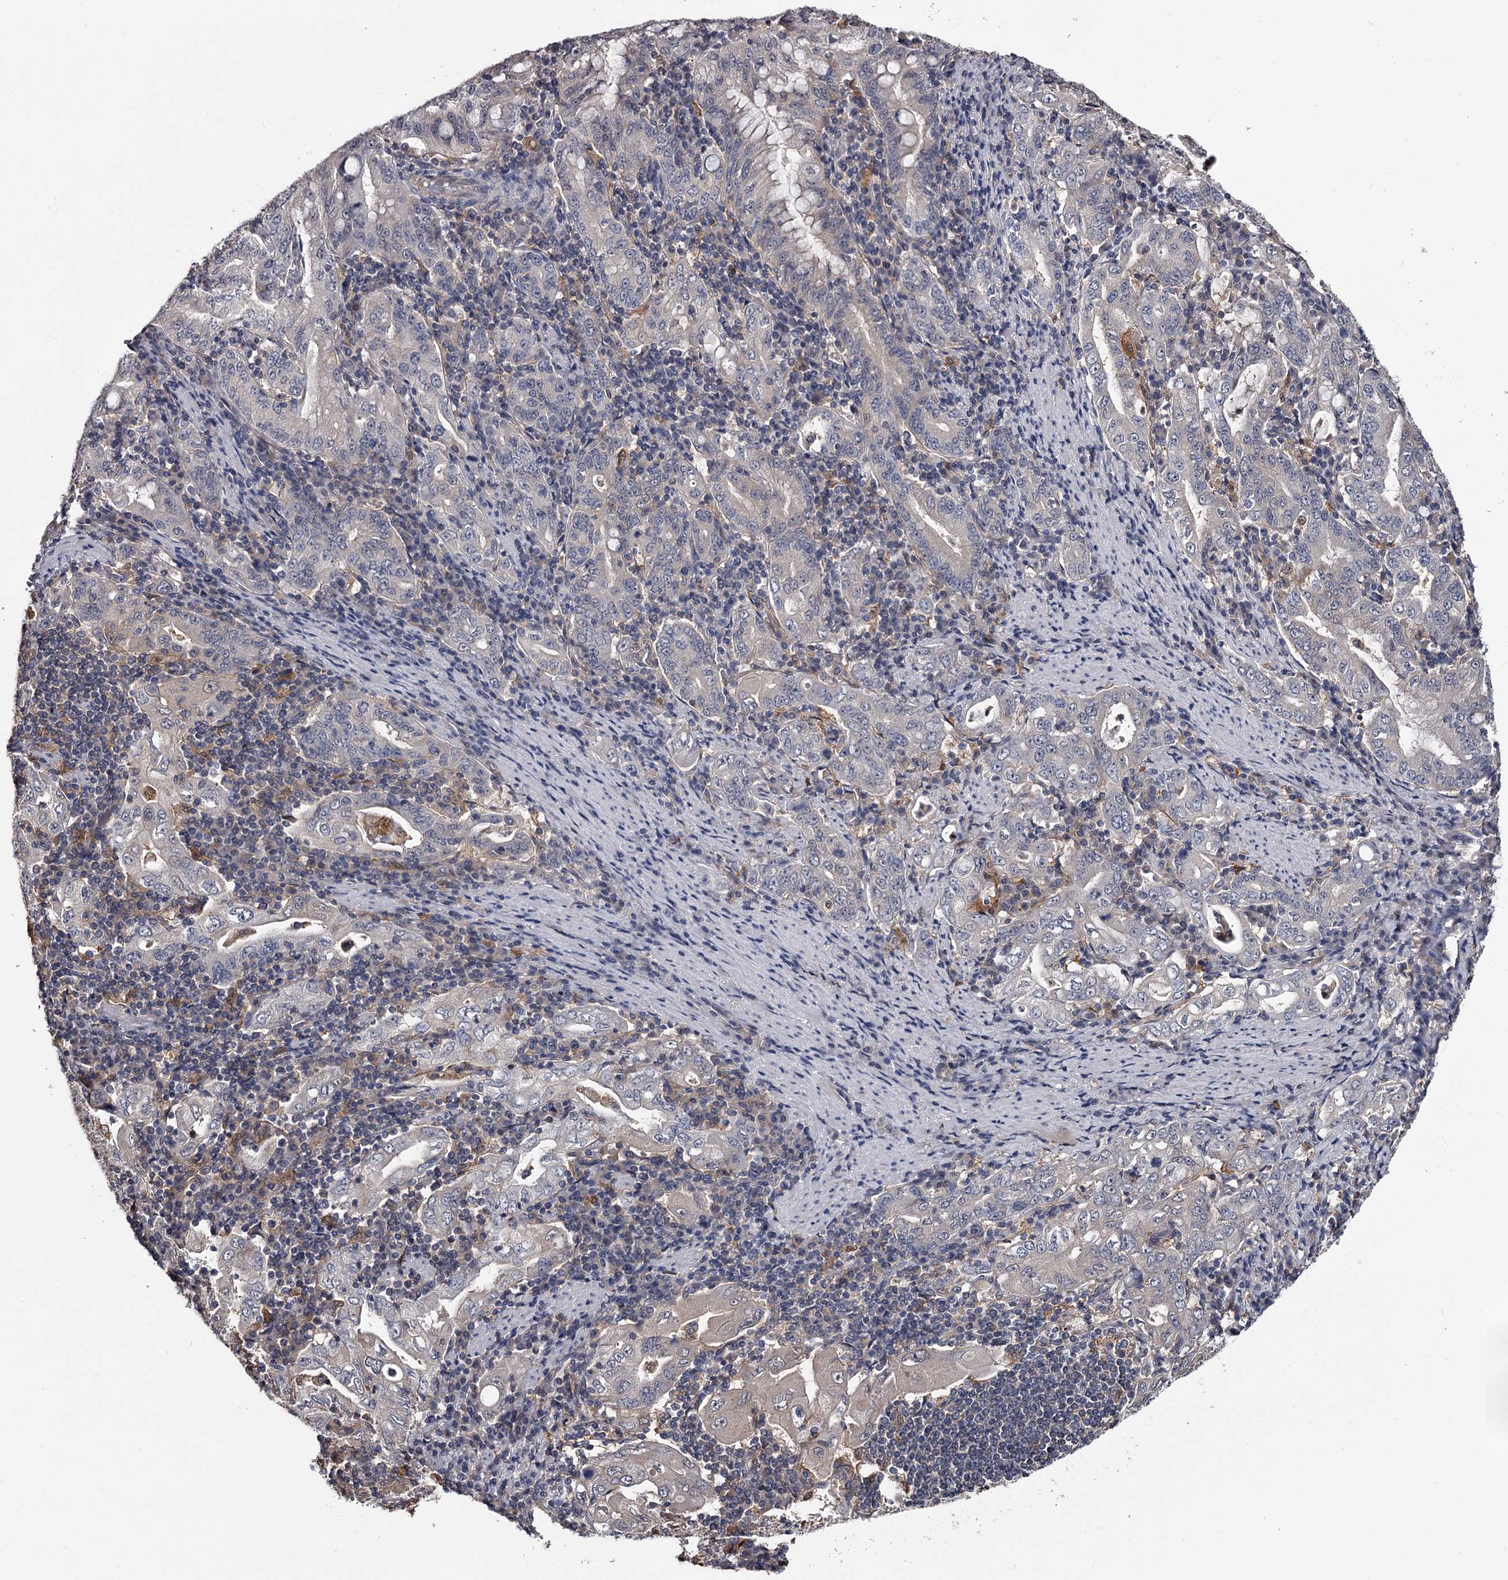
{"staining": {"intensity": "negative", "quantity": "none", "location": "none"}, "tissue": "stomach cancer", "cell_type": "Tumor cells", "image_type": "cancer", "snomed": [{"axis": "morphology", "description": "Normal tissue, NOS"}, {"axis": "morphology", "description": "Adenocarcinoma, NOS"}, {"axis": "topography", "description": "Esophagus"}, {"axis": "topography", "description": "Stomach, upper"}, {"axis": "topography", "description": "Peripheral nerve tissue"}], "caption": "An immunohistochemistry photomicrograph of stomach cancer (adenocarcinoma) is shown. There is no staining in tumor cells of stomach cancer (adenocarcinoma). (DAB (3,3'-diaminobenzidine) immunohistochemistry (IHC), high magnification).", "gene": "GSTO1", "patient": {"sex": "male", "age": 62}}